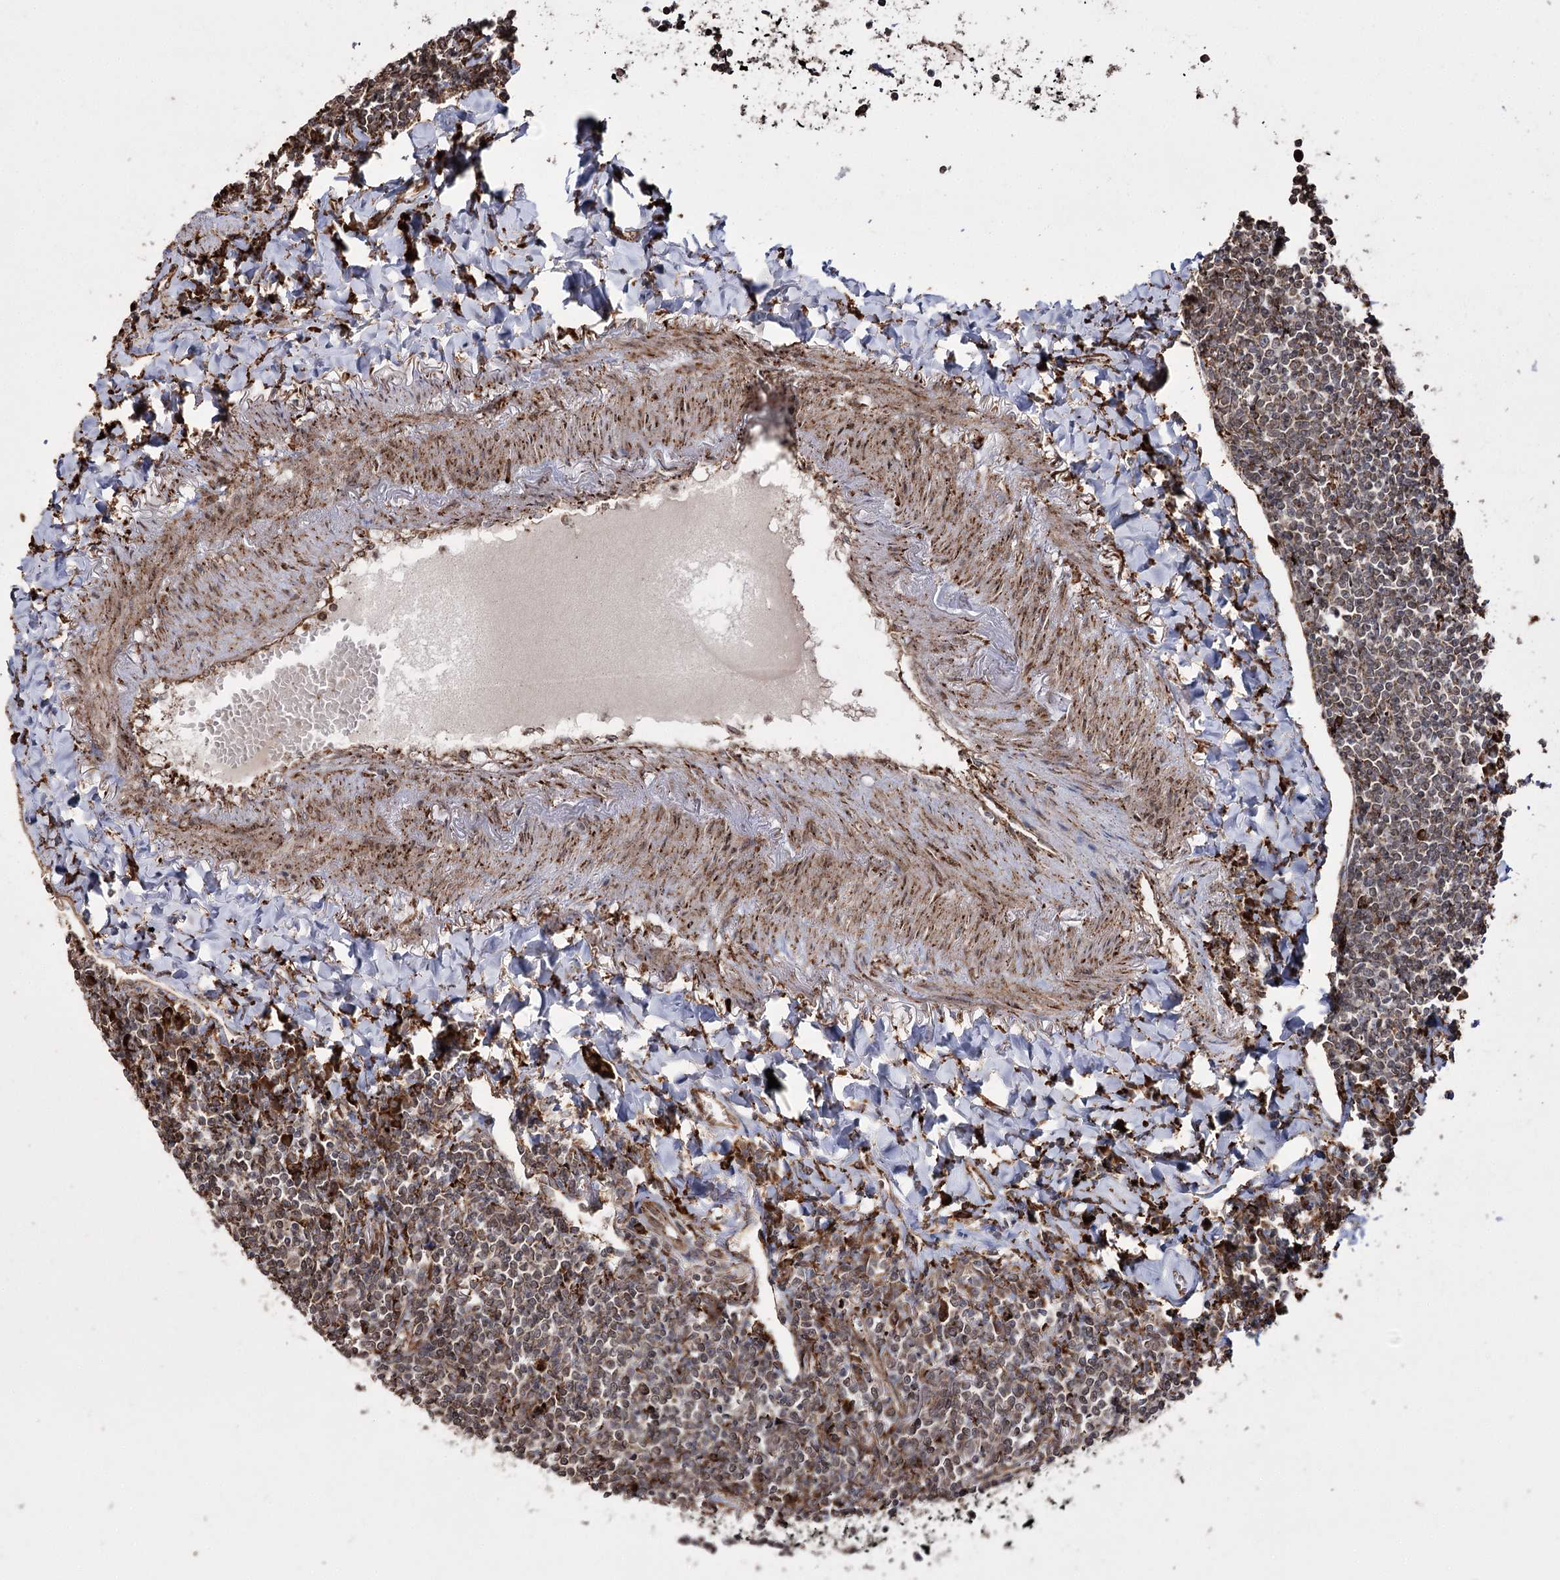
{"staining": {"intensity": "weak", "quantity": ">75%", "location": "cytoplasmic/membranous"}, "tissue": "lymphoma", "cell_type": "Tumor cells", "image_type": "cancer", "snomed": [{"axis": "morphology", "description": "Malignant lymphoma, non-Hodgkin's type, Low grade"}, {"axis": "topography", "description": "Lung"}], "caption": "Lymphoma tissue displays weak cytoplasmic/membranous staining in approximately >75% of tumor cells, visualized by immunohistochemistry. The protein is stained brown, and the nuclei are stained in blue (DAB IHC with brightfield microscopy, high magnification).", "gene": "FANCL", "patient": {"sex": "female", "age": 71}}